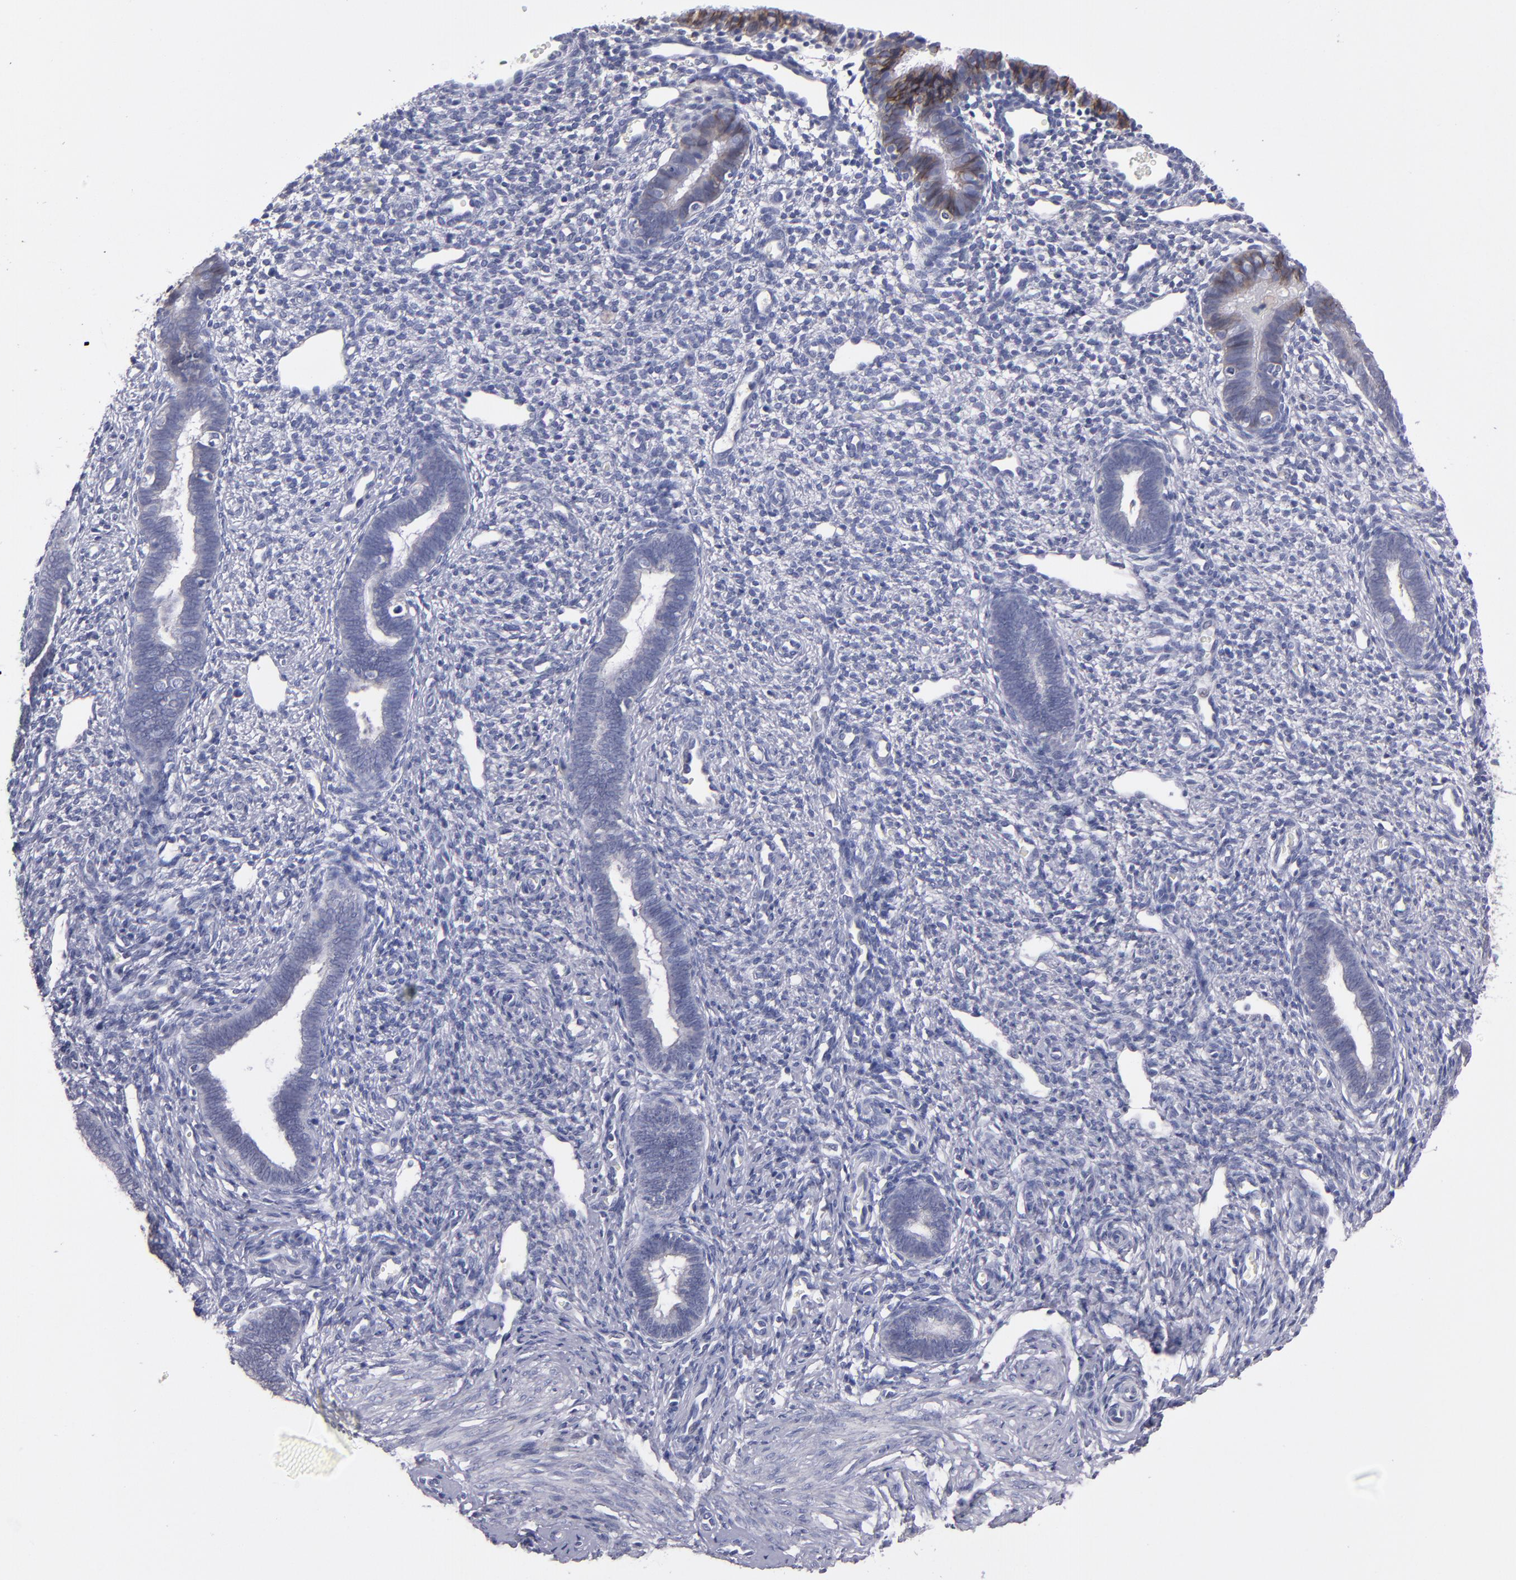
{"staining": {"intensity": "negative", "quantity": "none", "location": "none"}, "tissue": "endometrium", "cell_type": "Cells in endometrial stroma", "image_type": "normal", "snomed": [{"axis": "morphology", "description": "Normal tissue, NOS"}, {"axis": "topography", "description": "Endometrium"}], "caption": "An image of human endometrium is negative for staining in cells in endometrial stroma. (DAB (3,3'-diaminobenzidine) IHC with hematoxylin counter stain).", "gene": "CDH3", "patient": {"sex": "female", "age": 27}}